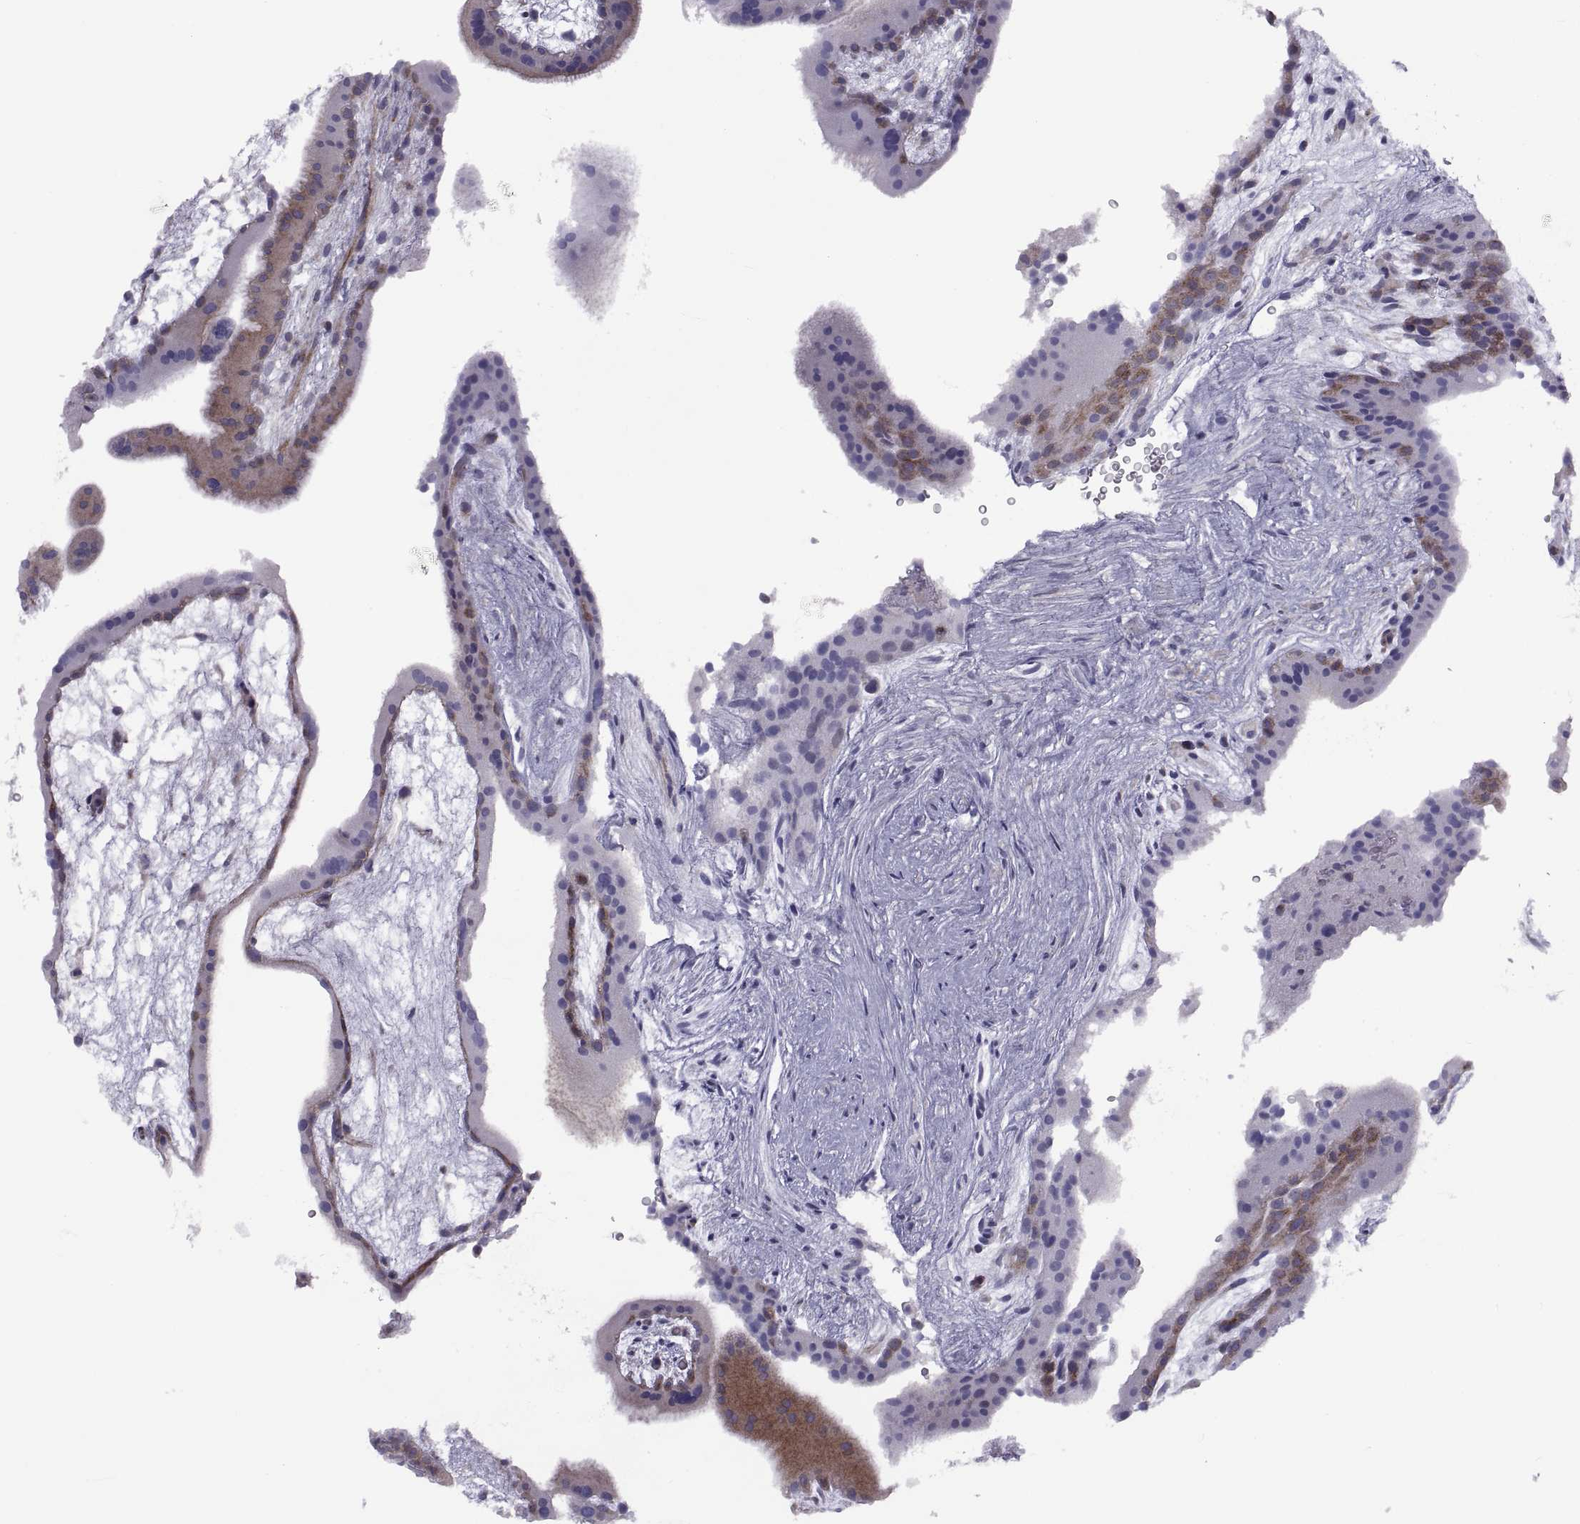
{"staining": {"intensity": "negative", "quantity": "none", "location": "none"}, "tissue": "placenta", "cell_type": "Decidual cells", "image_type": "normal", "snomed": [{"axis": "morphology", "description": "Normal tissue, NOS"}, {"axis": "topography", "description": "Placenta"}], "caption": "High power microscopy micrograph of an IHC image of unremarkable placenta, revealing no significant positivity in decidual cells. (IHC, brightfield microscopy, high magnification).", "gene": "TMEM158", "patient": {"sex": "female", "age": 19}}